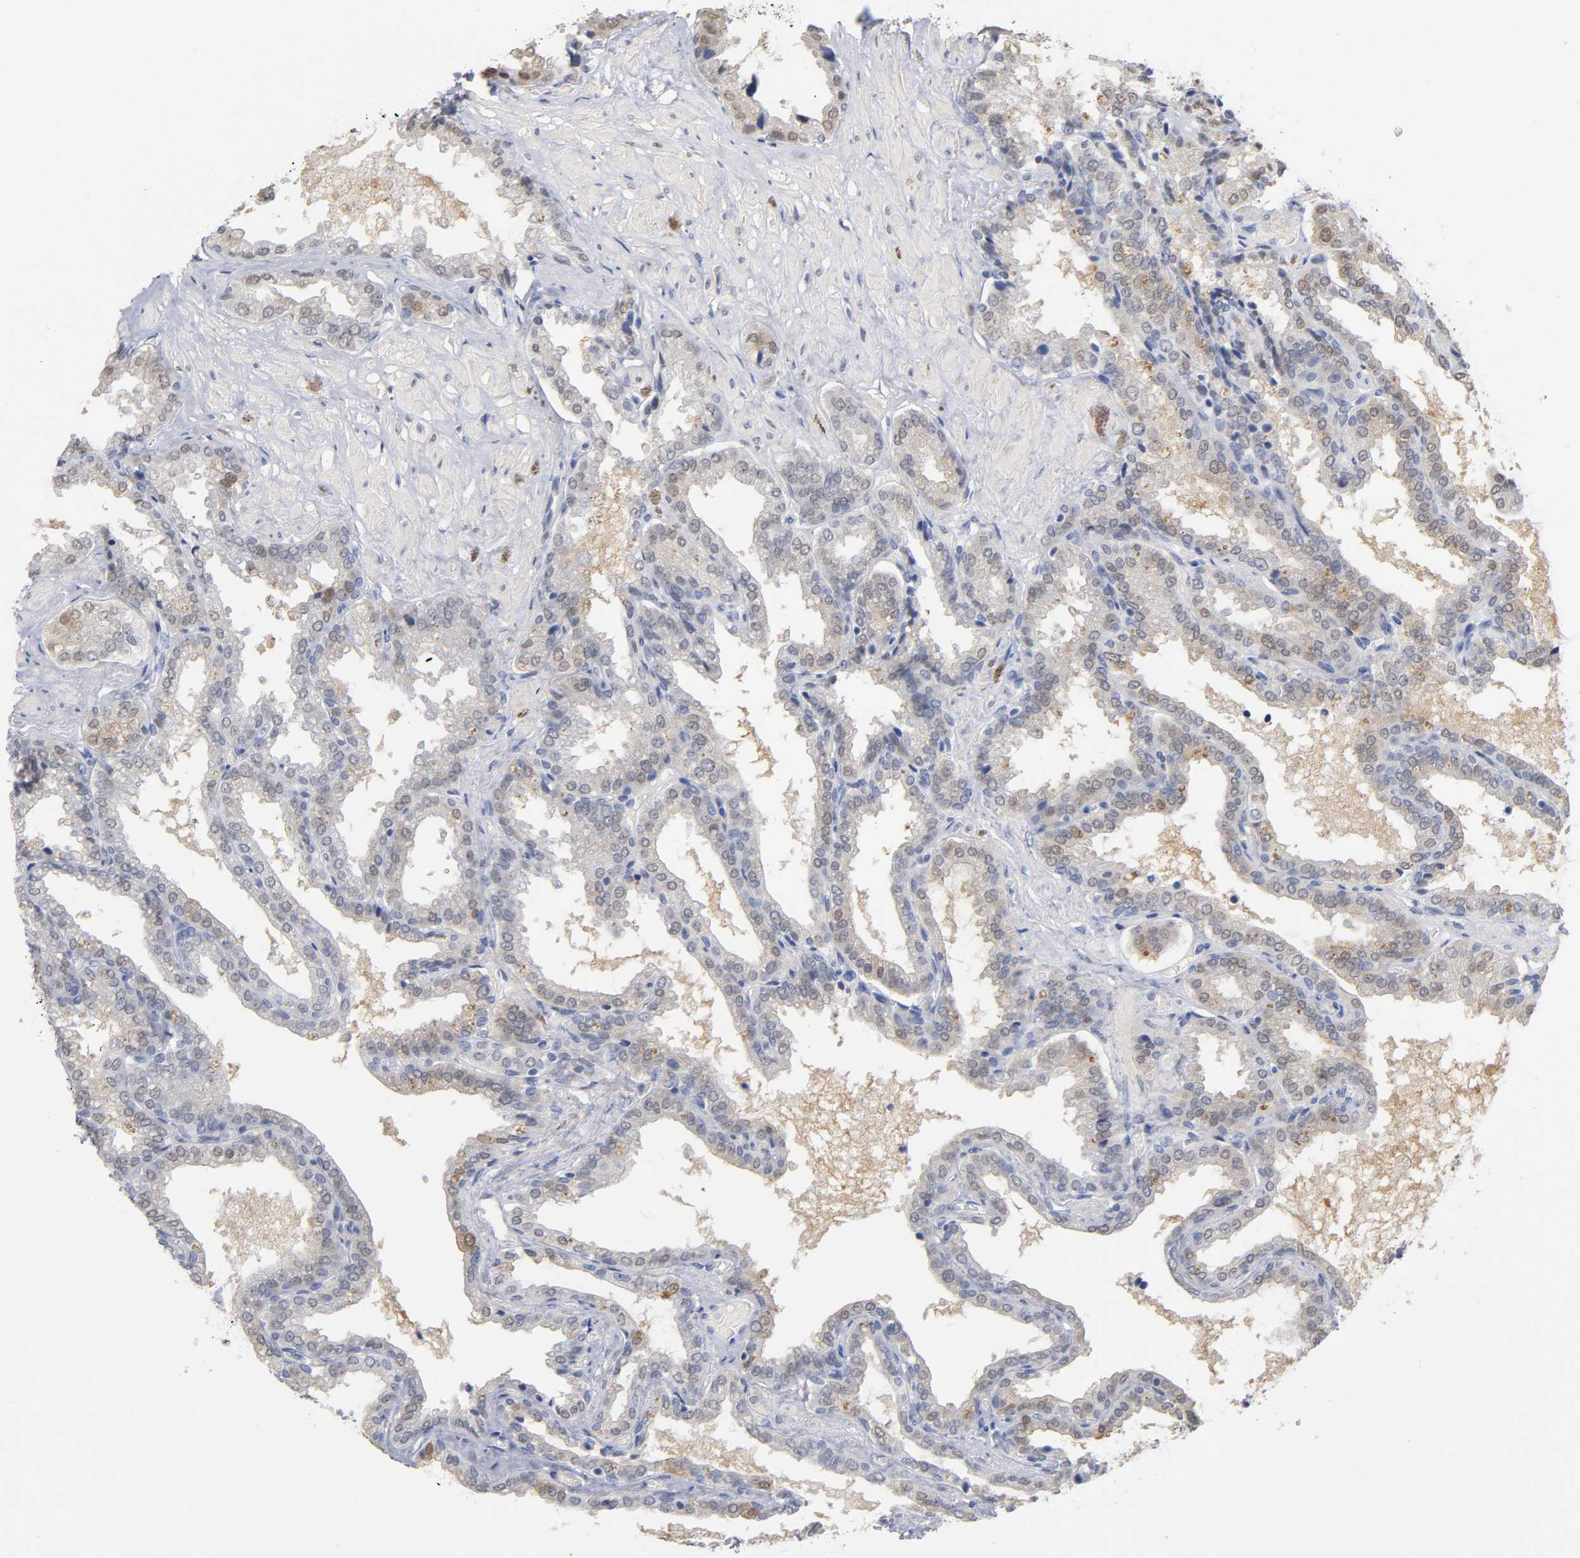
{"staining": {"intensity": "weak", "quantity": "25%-75%", "location": "cytoplasmic/membranous,nuclear"}, "tissue": "seminal vesicle", "cell_type": "Glandular cells", "image_type": "normal", "snomed": [{"axis": "morphology", "description": "Normal tissue, NOS"}, {"axis": "topography", "description": "Seminal veicle"}], "caption": "Brown immunohistochemical staining in benign seminal vesicle shows weak cytoplasmic/membranous,nuclear expression in approximately 25%-75% of glandular cells.", "gene": "CRABP2", "patient": {"sex": "male", "age": 46}}